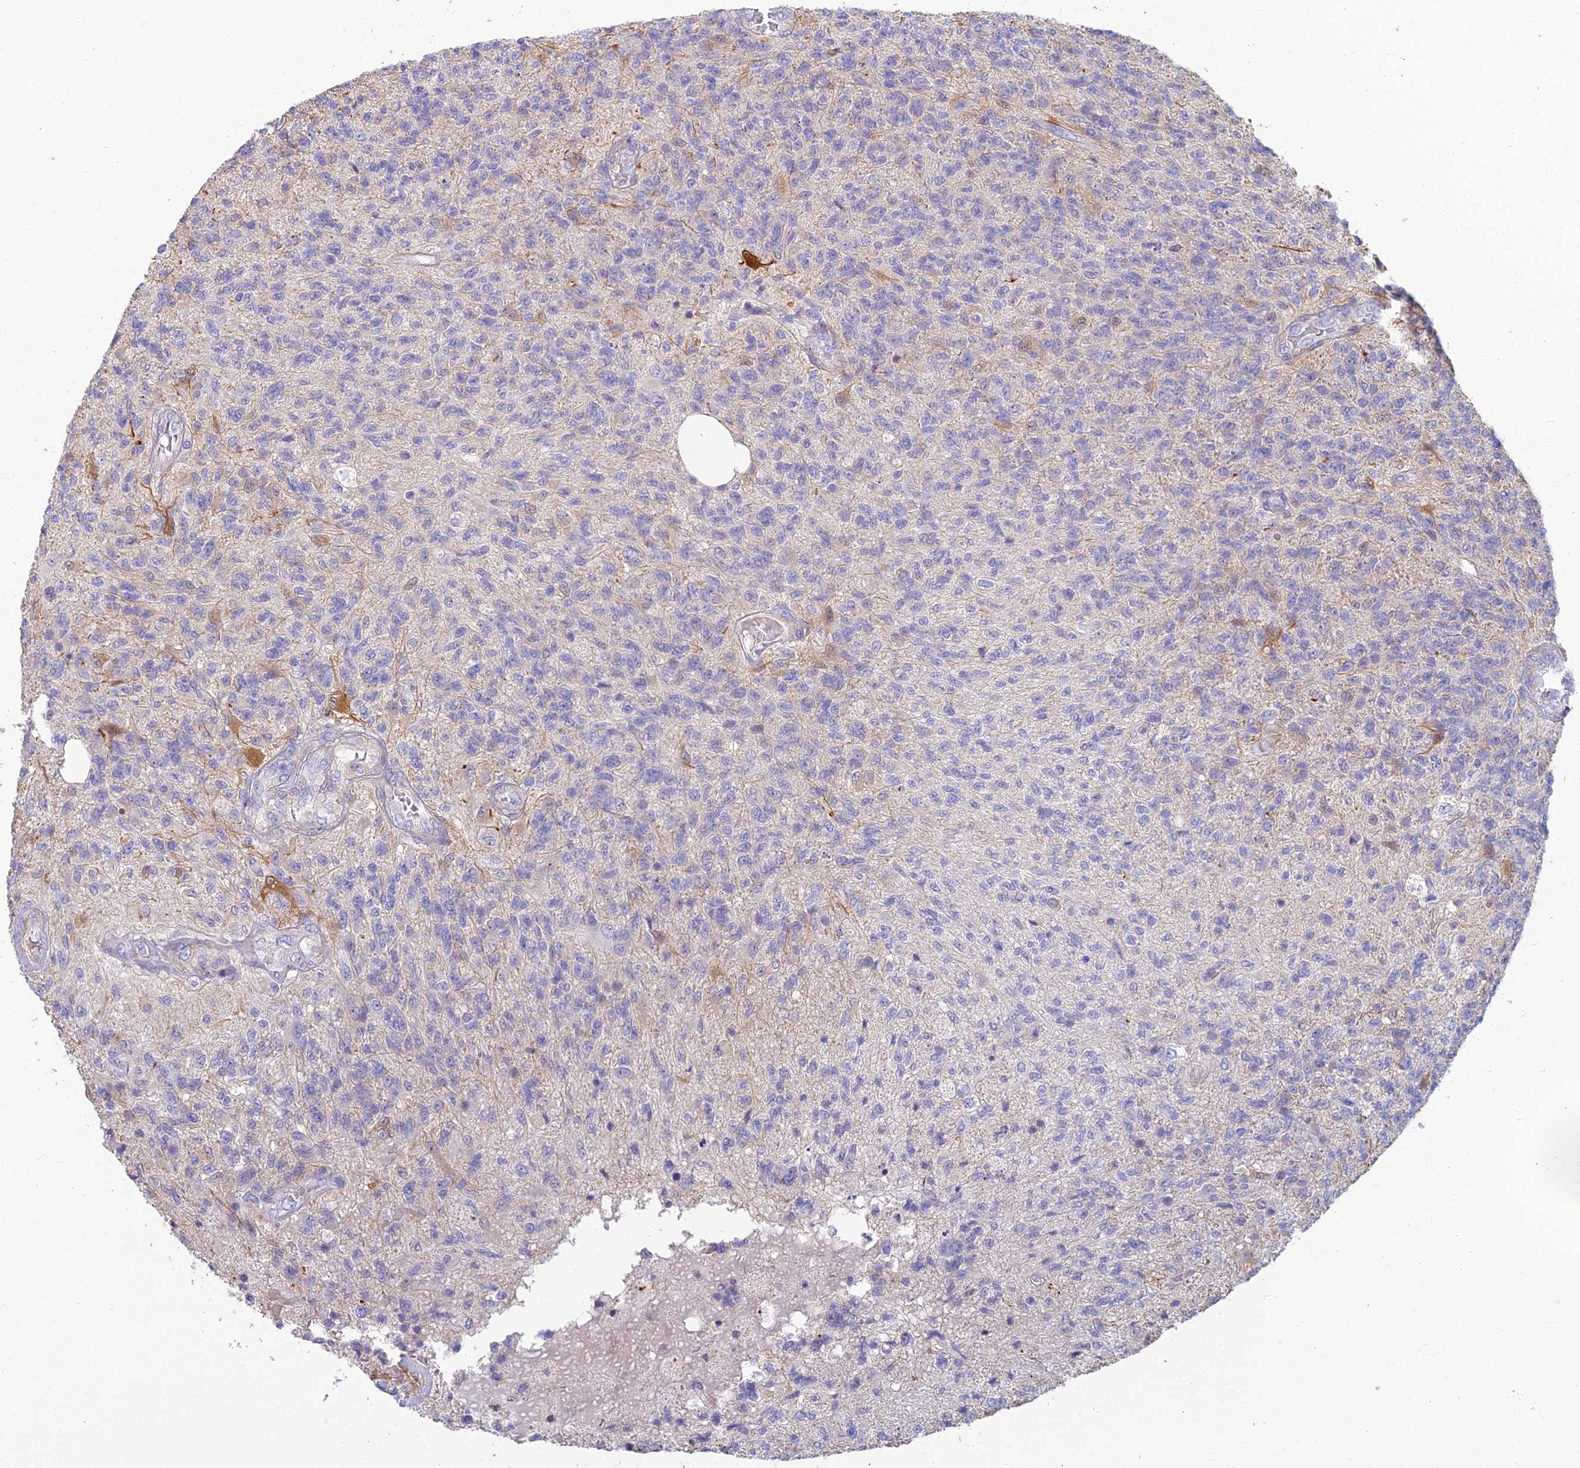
{"staining": {"intensity": "negative", "quantity": "none", "location": "none"}, "tissue": "glioma", "cell_type": "Tumor cells", "image_type": "cancer", "snomed": [{"axis": "morphology", "description": "Glioma, malignant, High grade"}, {"axis": "topography", "description": "Brain"}], "caption": "There is no significant expression in tumor cells of malignant glioma (high-grade).", "gene": "NEURL1", "patient": {"sex": "male", "age": 56}}